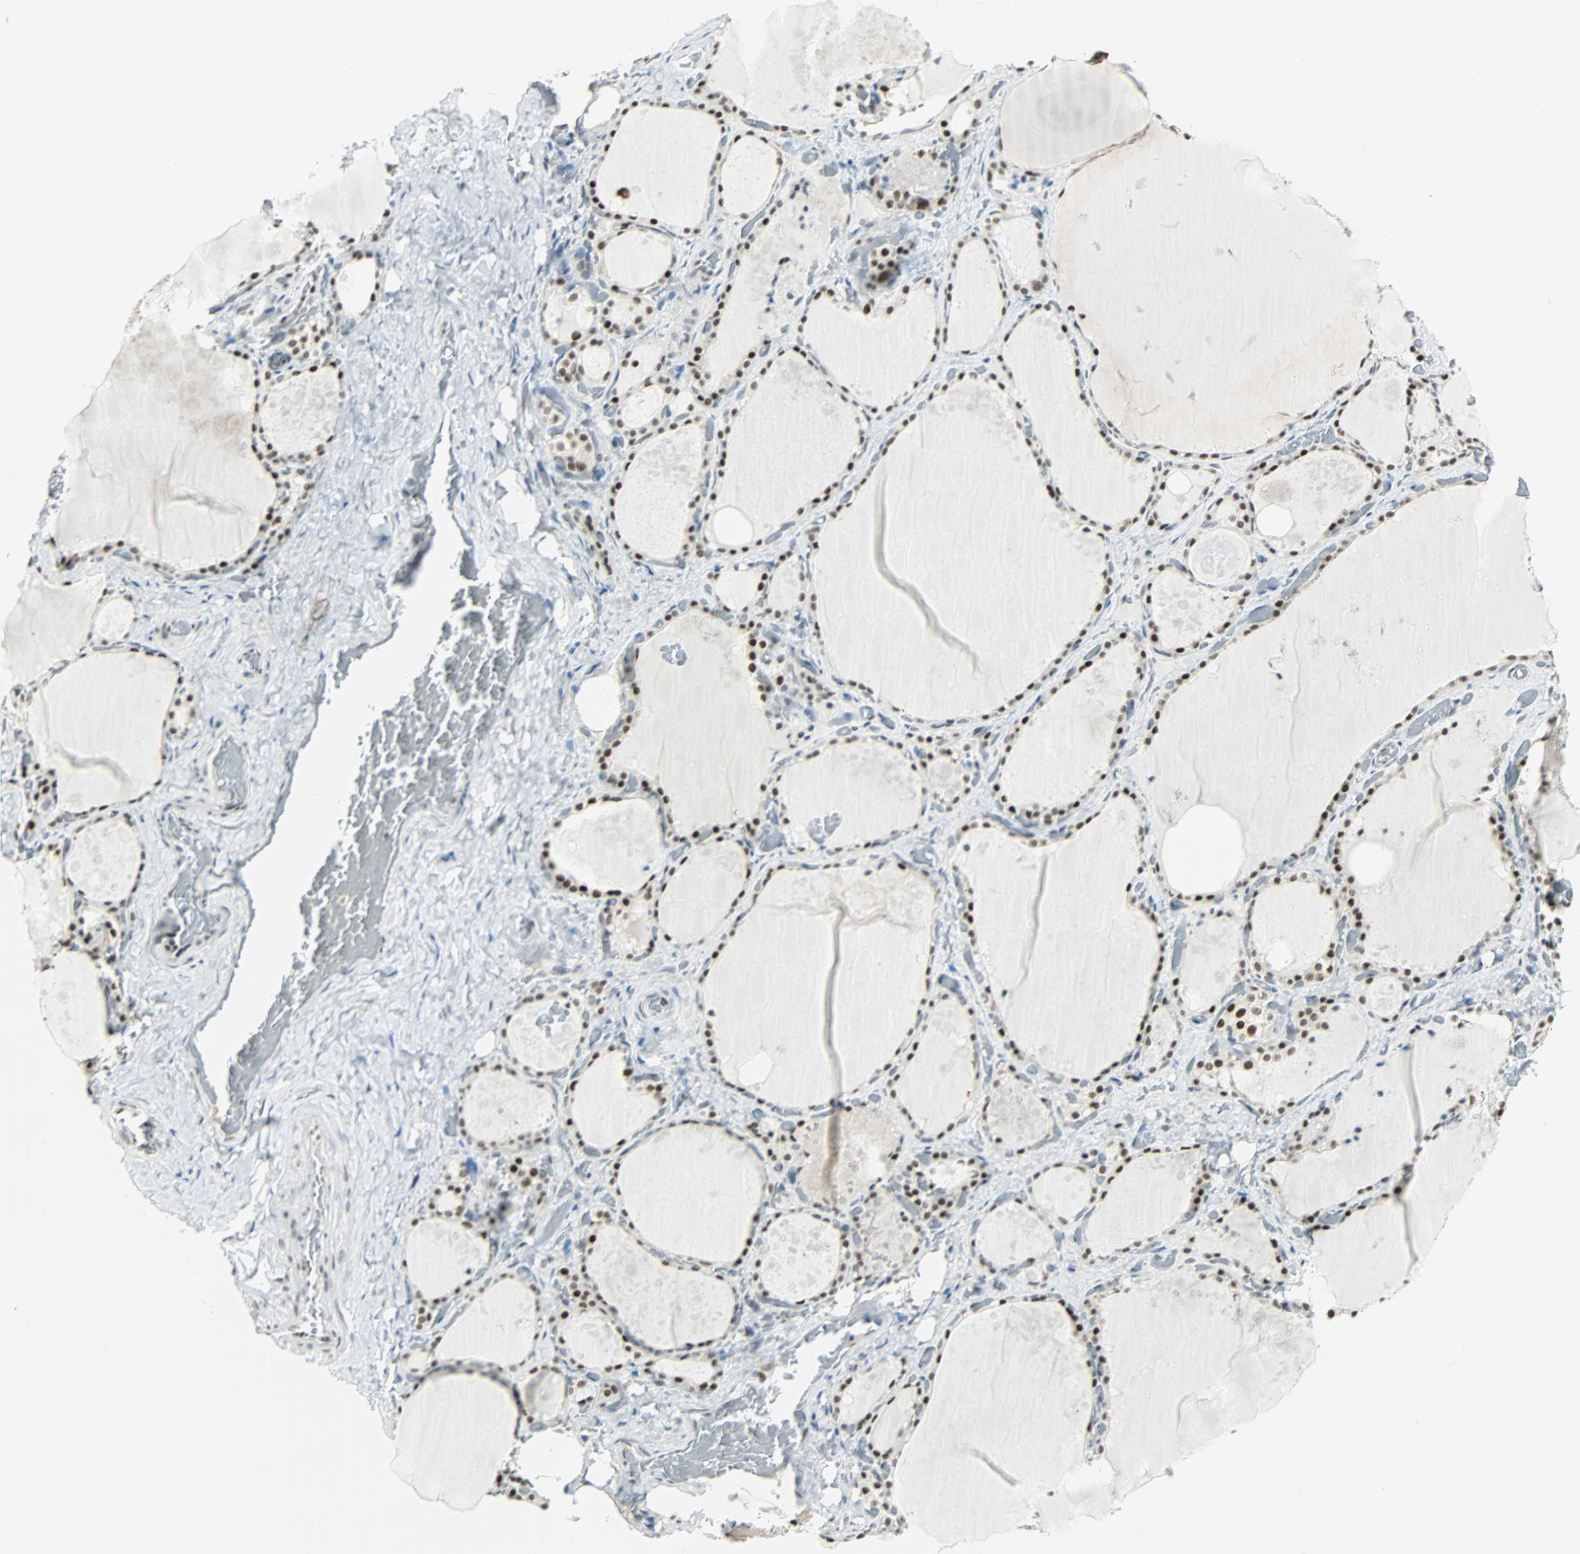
{"staining": {"intensity": "strong", "quantity": ">75%", "location": "nuclear"}, "tissue": "thyroid gland", "cell_type": "Glandular cells", "image_type": "normal", "snomed": [{"axis": "morphology", "description": "Normal tissue, NOS"}, {"axis": "topography", "description": "Thyroid gland"}], "caption": "A high-resolution photomicrograph shows IHC staining of unremarkable thyroid gland, which demonstrates strong nuclear positivity in about >75% of glandular cells. (IHC, brightfield microscopy, high magnification).", "gene": "NELFE", "patient": {"sex": "male", "age": 61}}